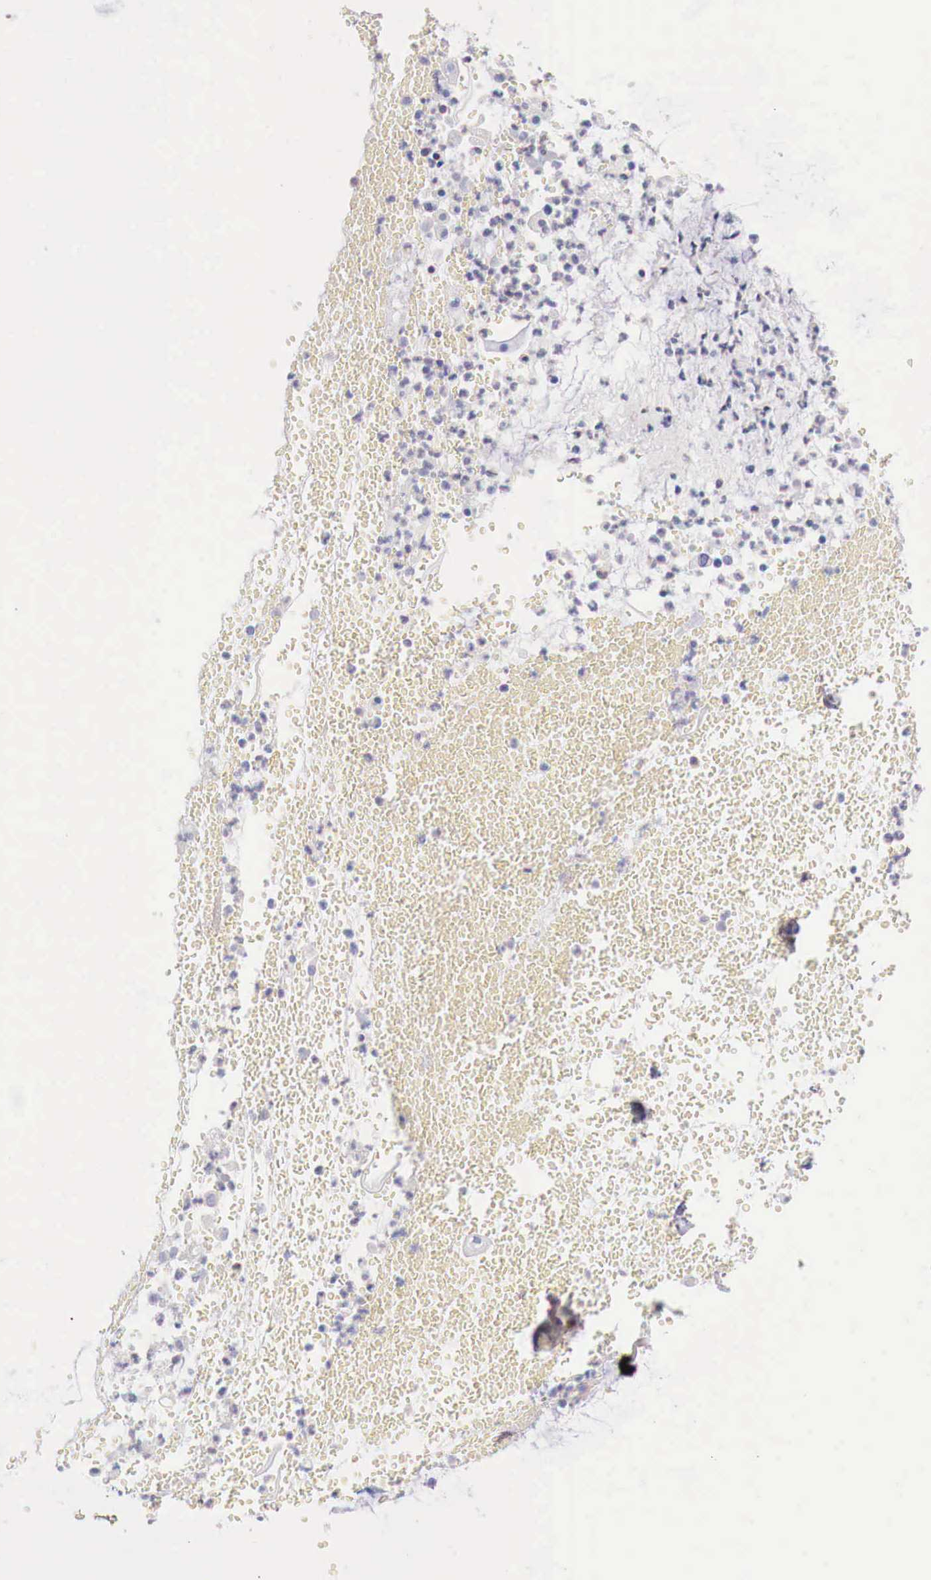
{"staining": {"intensity": "negative", "quantity": "none", "location": "none"}, "tissue": "cervical cancer", "cell_type": "Tumor cells", "image_type": "cancer", "snomed": [{"axis": "morphology", "description": "Adenocarcinoma, NOS"}, {"axis": "topography", "description": "Cervix"}], "caption": "Immunohistochemistry (IHC) histopathology image of cervical adenocarcinoma stained for a protein (brown), which shows no positivity in tumor cells.", "gene": "RENBP", "patient": {"sex": "female", "age": 41}}